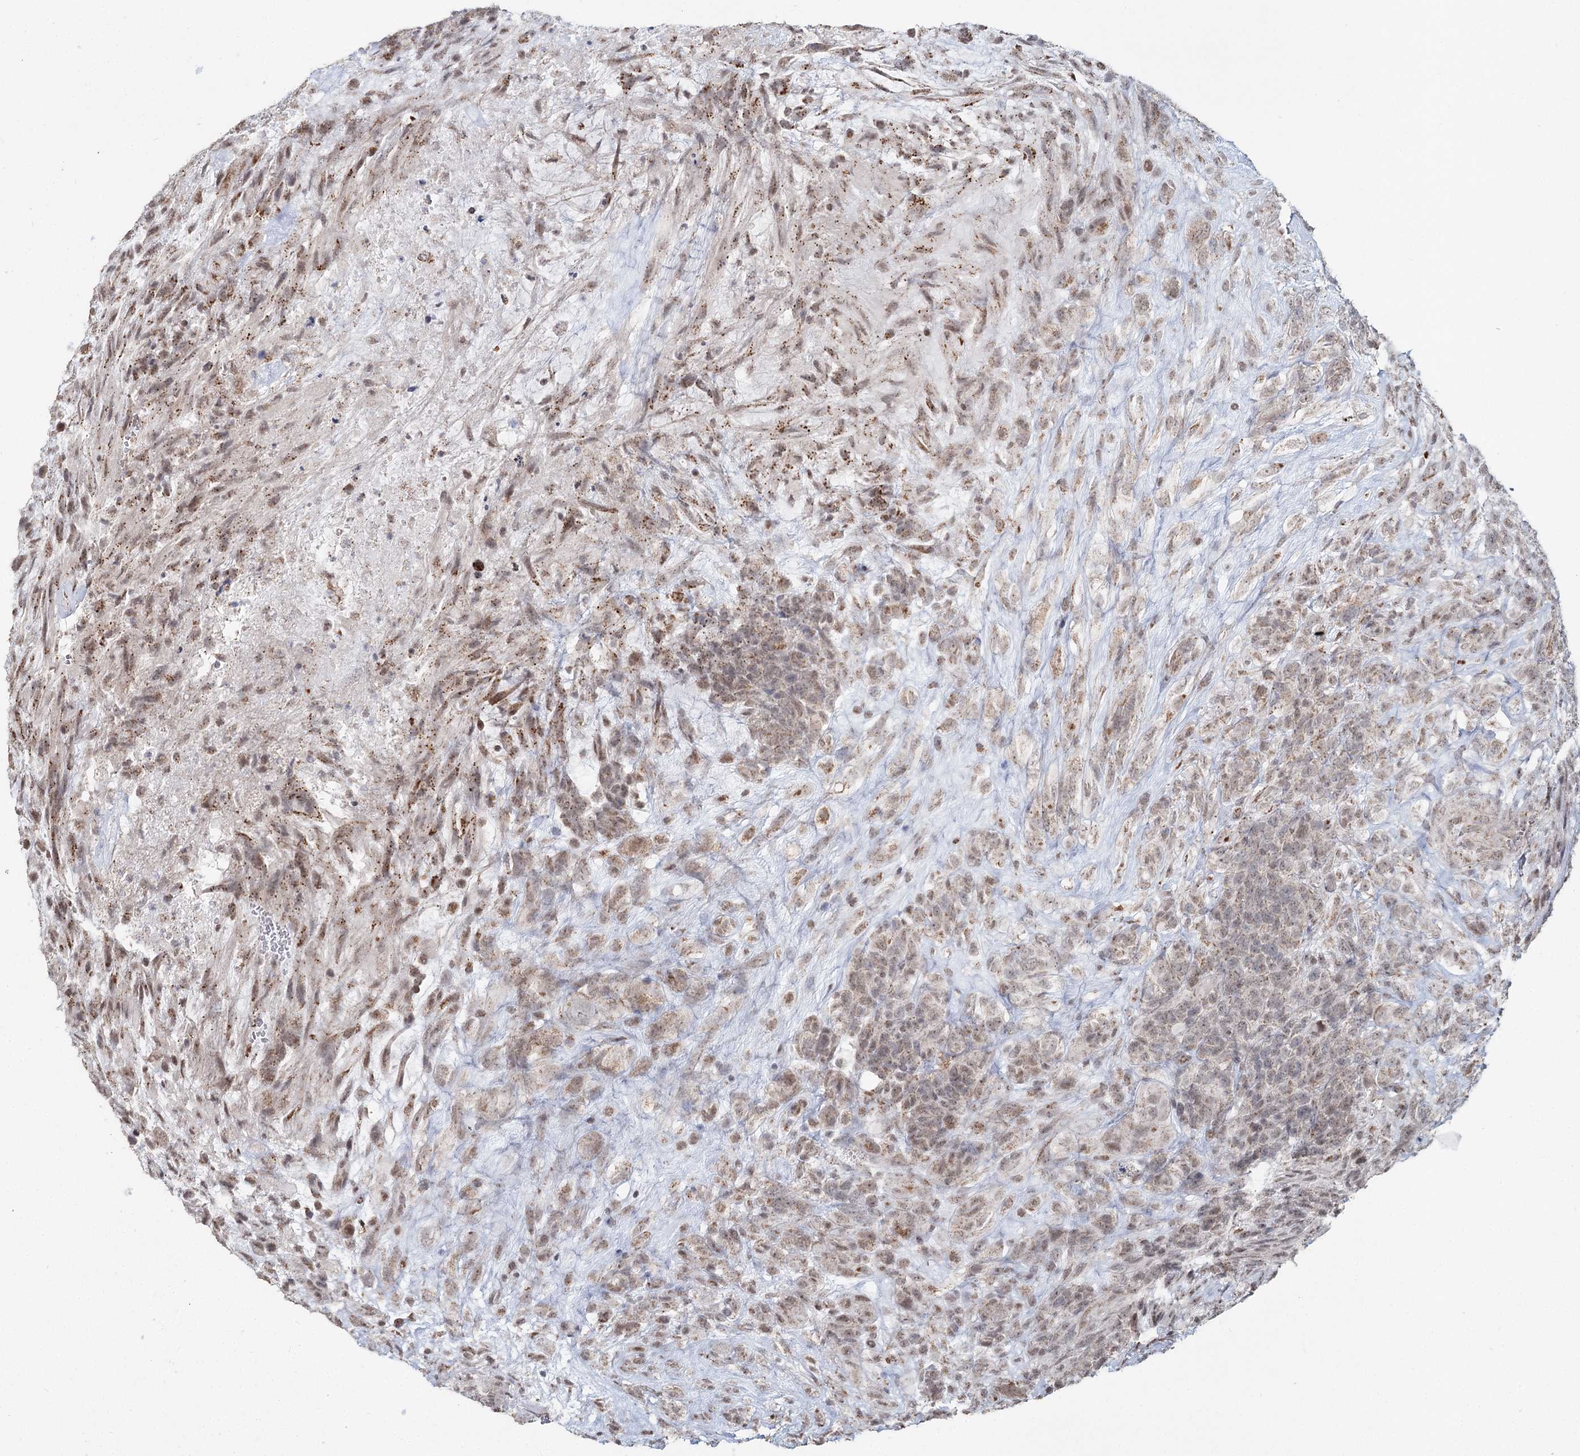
{"staining": {"intensity": "moderate", "quantity": "<25%", "location": "cytoplasmic/membranous,nuclear"}, "tissue": "glioma", "cell_type": "Tumor cells", "image_type": "cancer", "snomed": [{"axis": "morphology", "description": "Glioma, malignant, High grade"}, {"axis": "topography", "description": "Brain"}], "caption": "The image shows immunohistochemical staining of malignant high-grade glioma. There is moderate cytoplasmic/membranous and nuclear staining is seen in about <25% of tumor cells.", "gene": "PDHX", "patient": {"sex": "male", "age": 61}}